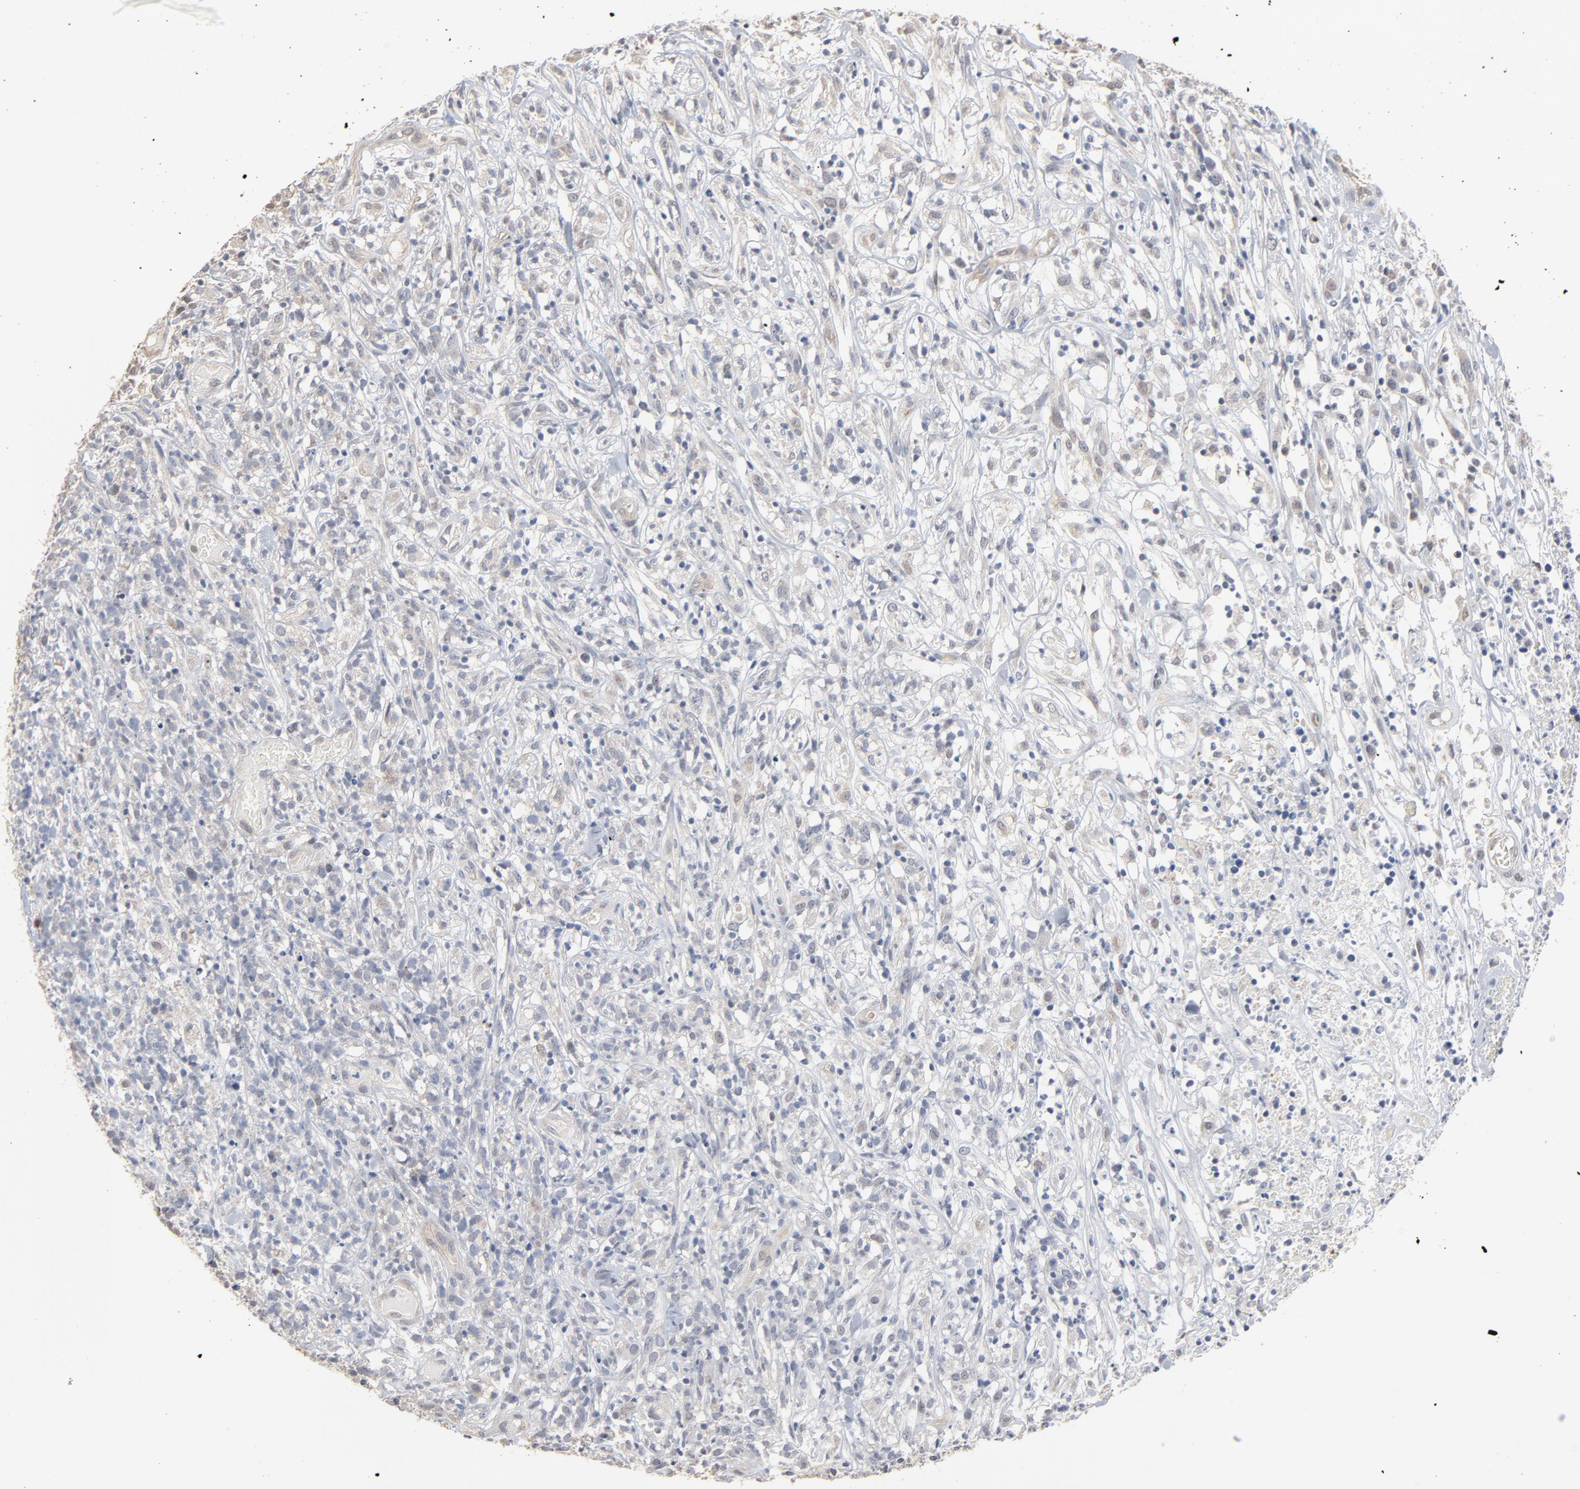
{"staining": {"intensity": "negative", "quantity": "none", "location": "none"}, "tissue": "lymphoma", "cell_type": "Tumor cells", "image_type": "cancer", "snomed": [{"axis": "morphology", "description": "Malignant lymphoma, non-Hodgkin's type, High grade"}, {"axis": "topography", "description": "Lymph node"}], "caption": "Protein analysis of malignant lymphoma, non-Hodgkin's type (high-grade) exhibits no significant staining in tumor cells.", "gene": "EPCAM", "patient": {"sex": "female", "age": 73}}